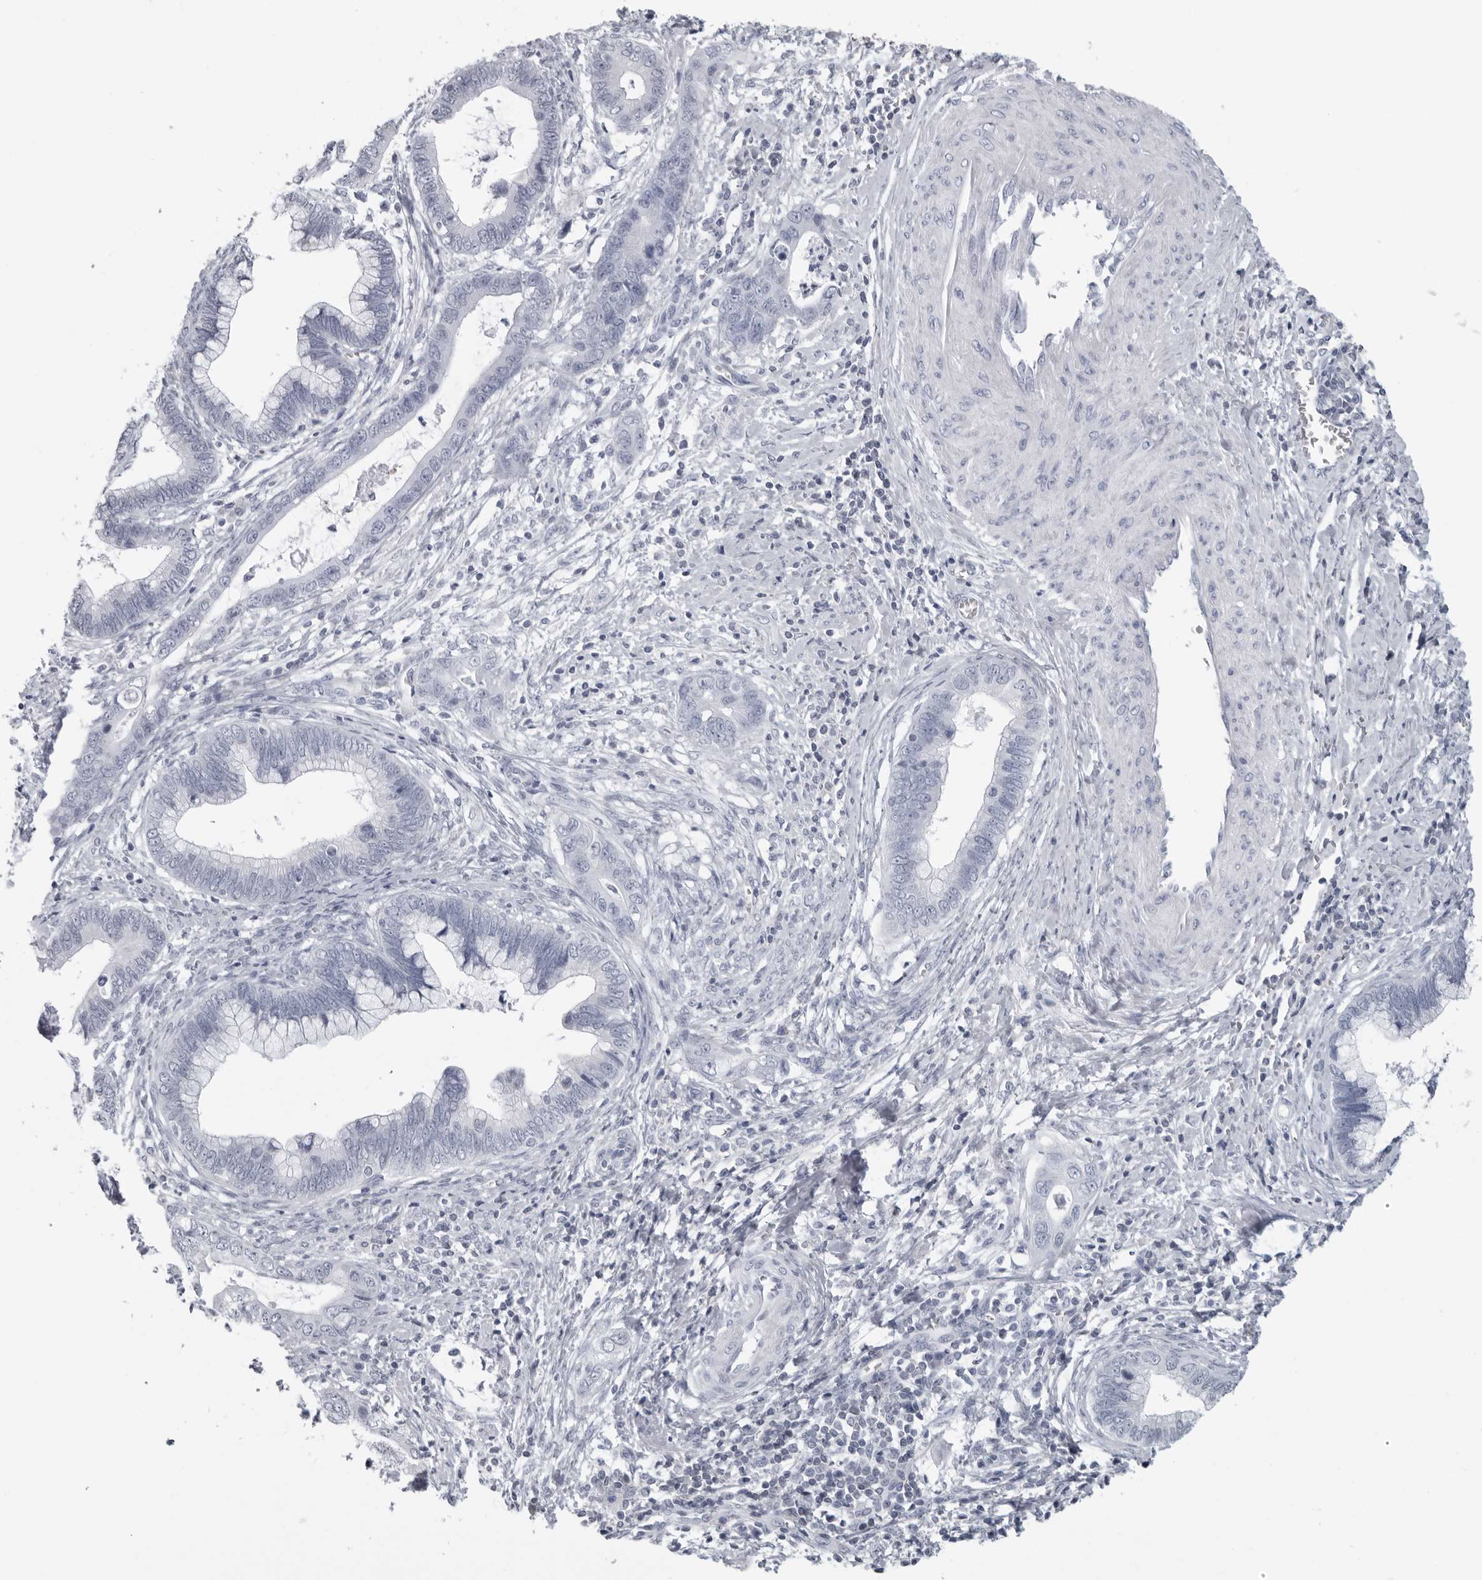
{"staining": {"intensity": "negative", "quantity": "none", "location": "none"}, "tissue": "cervical cancer", "cell_type": "Tumor cells", "image_type": "cancer", "snomed": [{"axis": "morphology", "description": "Adenocarcinoma, NOS"}, {"axis": "topography", "description": "Cervix"}], "caption": "Cervical cancer (adenocarcinoma) was stained to show a protein in brown. There is no significant staining in tumor cells.", "gene": "EPB41", "patient": {"sex": "female", "age": 44}}